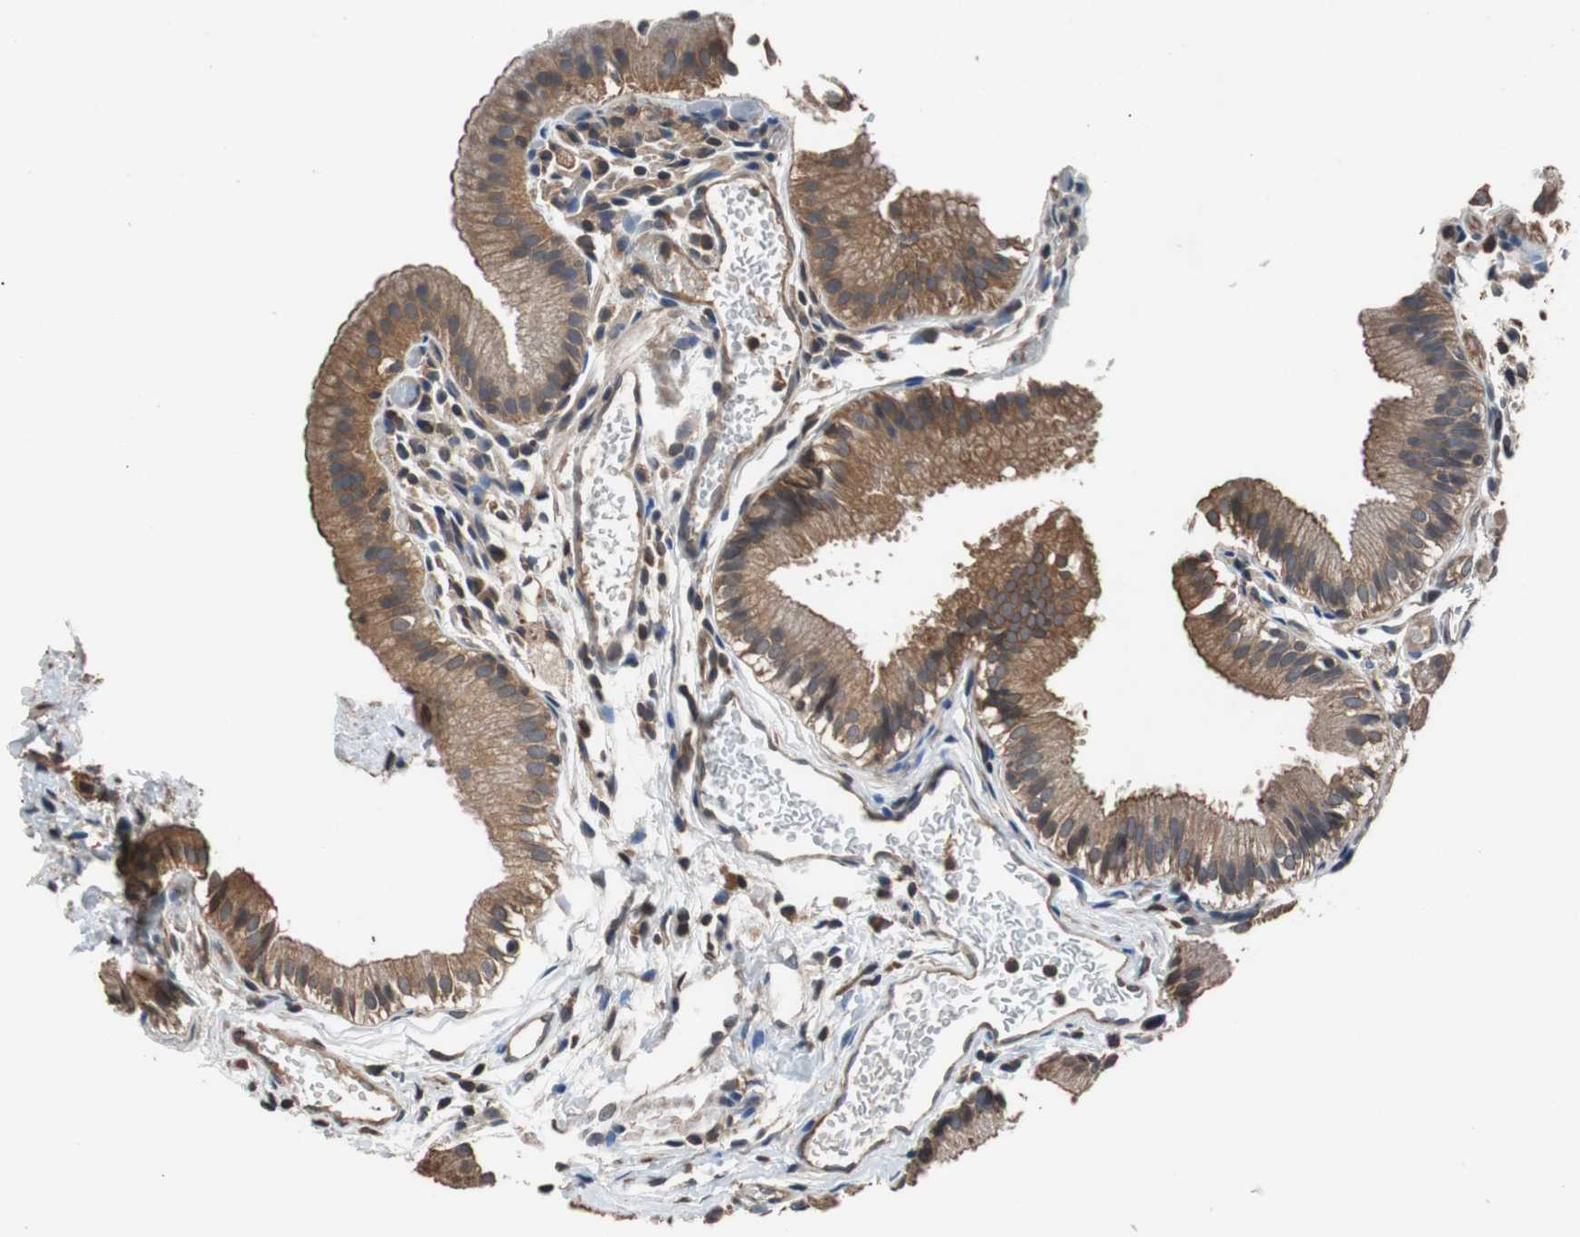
{"staining": {"intensity": "strong", "quantity": ">75%", "location": "cytoplasmic/membranous"}, "tissue": "gallbladder", "cell_type": "Glandular cells", "image_type": "normal", "snomed": [{"axis": "morphology", "description": "Normal tissue, NOS"}, {"axis": "topography", "description": "Gallbladder"}], "caption": "DAB immunohistochemical staining of normal gallbladder demonstrates strong cytoplasmic/membranous protein staining in approximately >75% of glandular cells.", "gene": "PITRM1", "patient": {"sex": "female", "age": 26}}